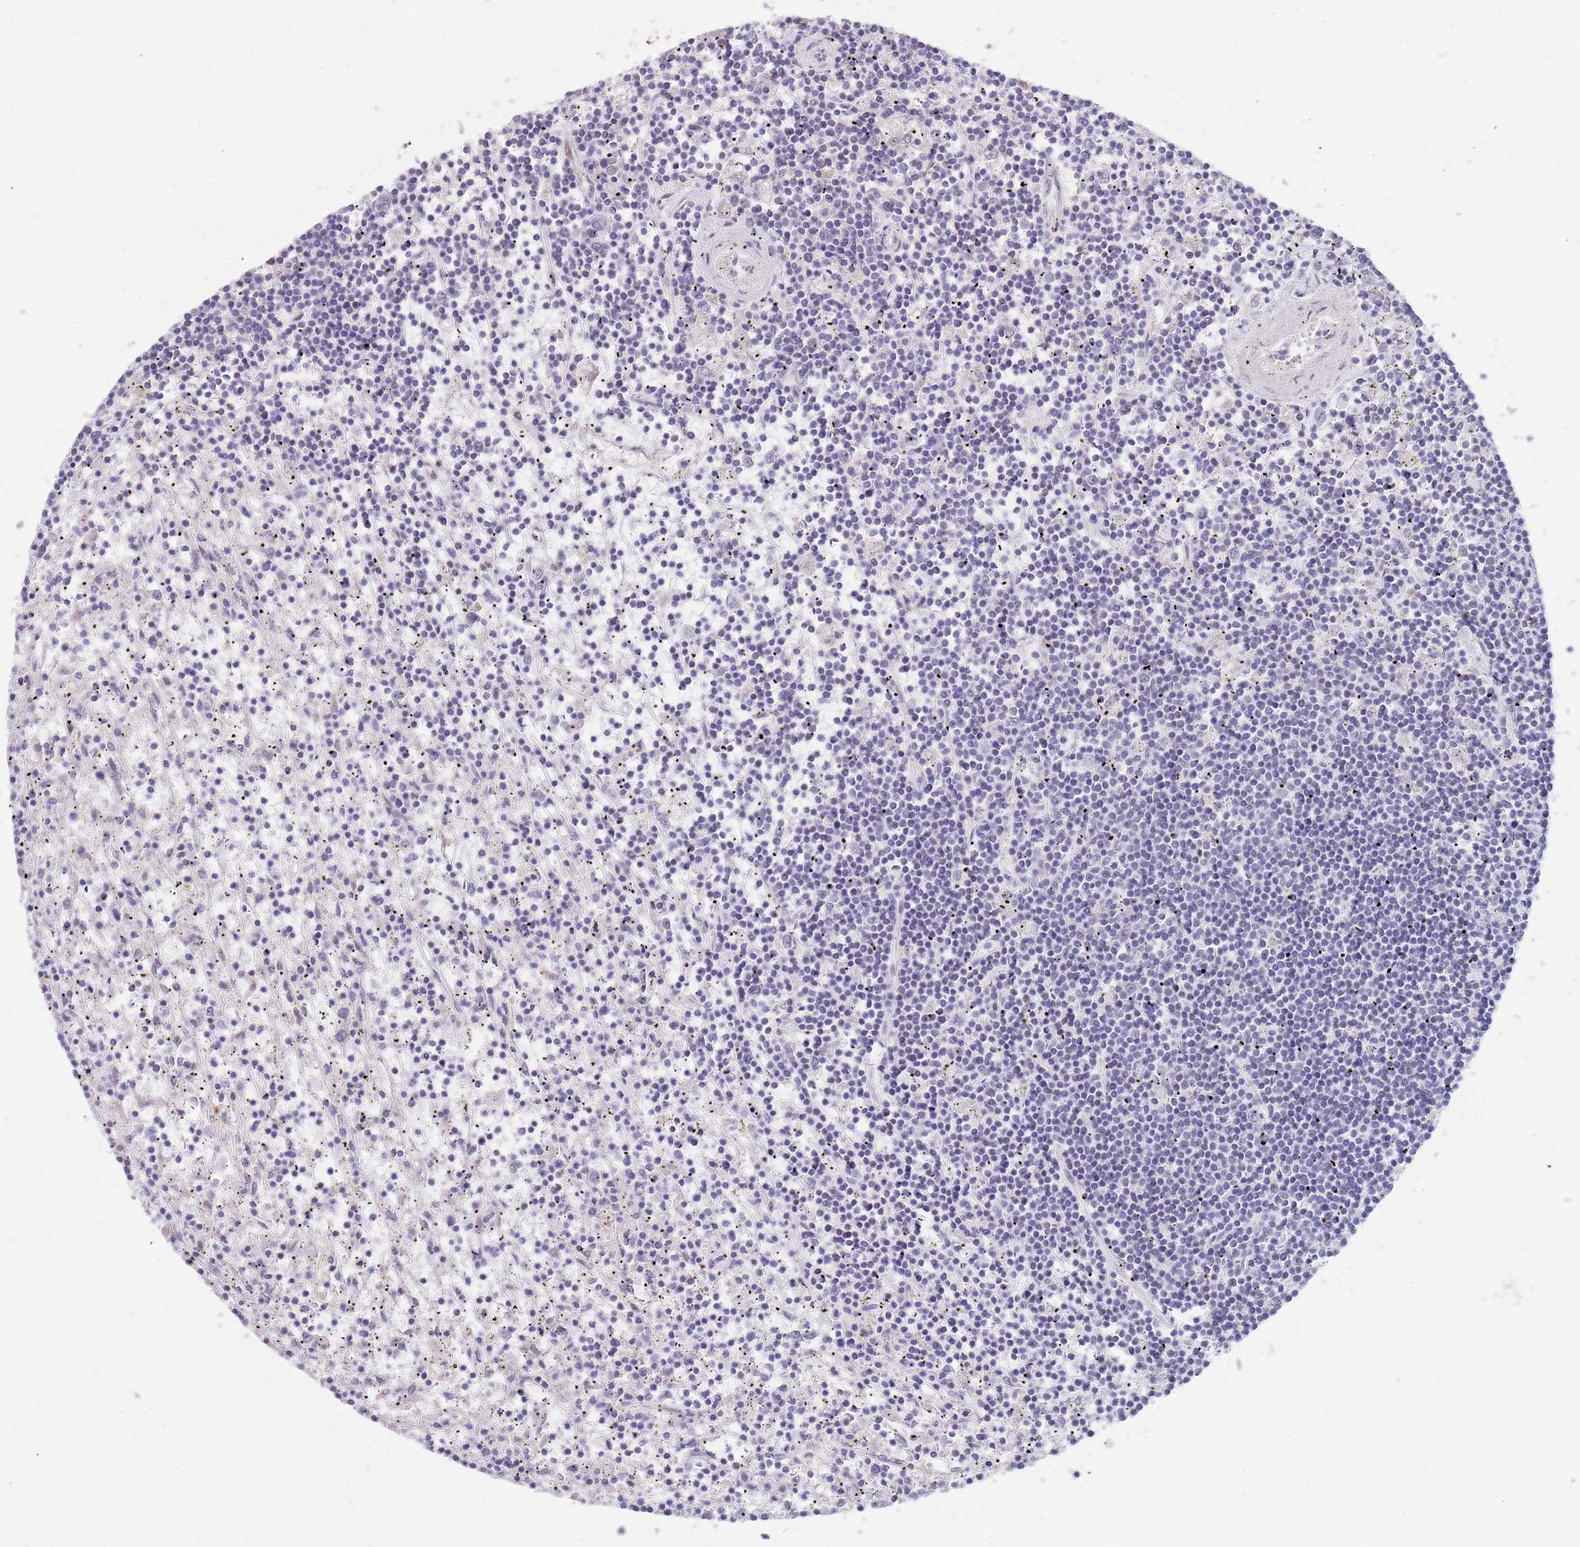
{"staining": {"intensity": "negative", "quantity": "none", "location": "none"}, "tissue": "lymphoma", "cell_type": "Tumor cells", "image_type": "cancer", "snomed": [{"axis": "morphology", "description": "Malignant lymphoma, non-Hodgkin's type, Low grade"}, {"axis": "topography", "description": "Spleen"}], "caption": "Protein analysis of low-grade malignant lymphoma, non-Hodgkin's type displays no significant expression in tumor cells. (Immunohistochemistry, brightfield microscopy, high magnification).", "gene": "KLHDC2", "patient": {"sex": "male", "age": 76}}